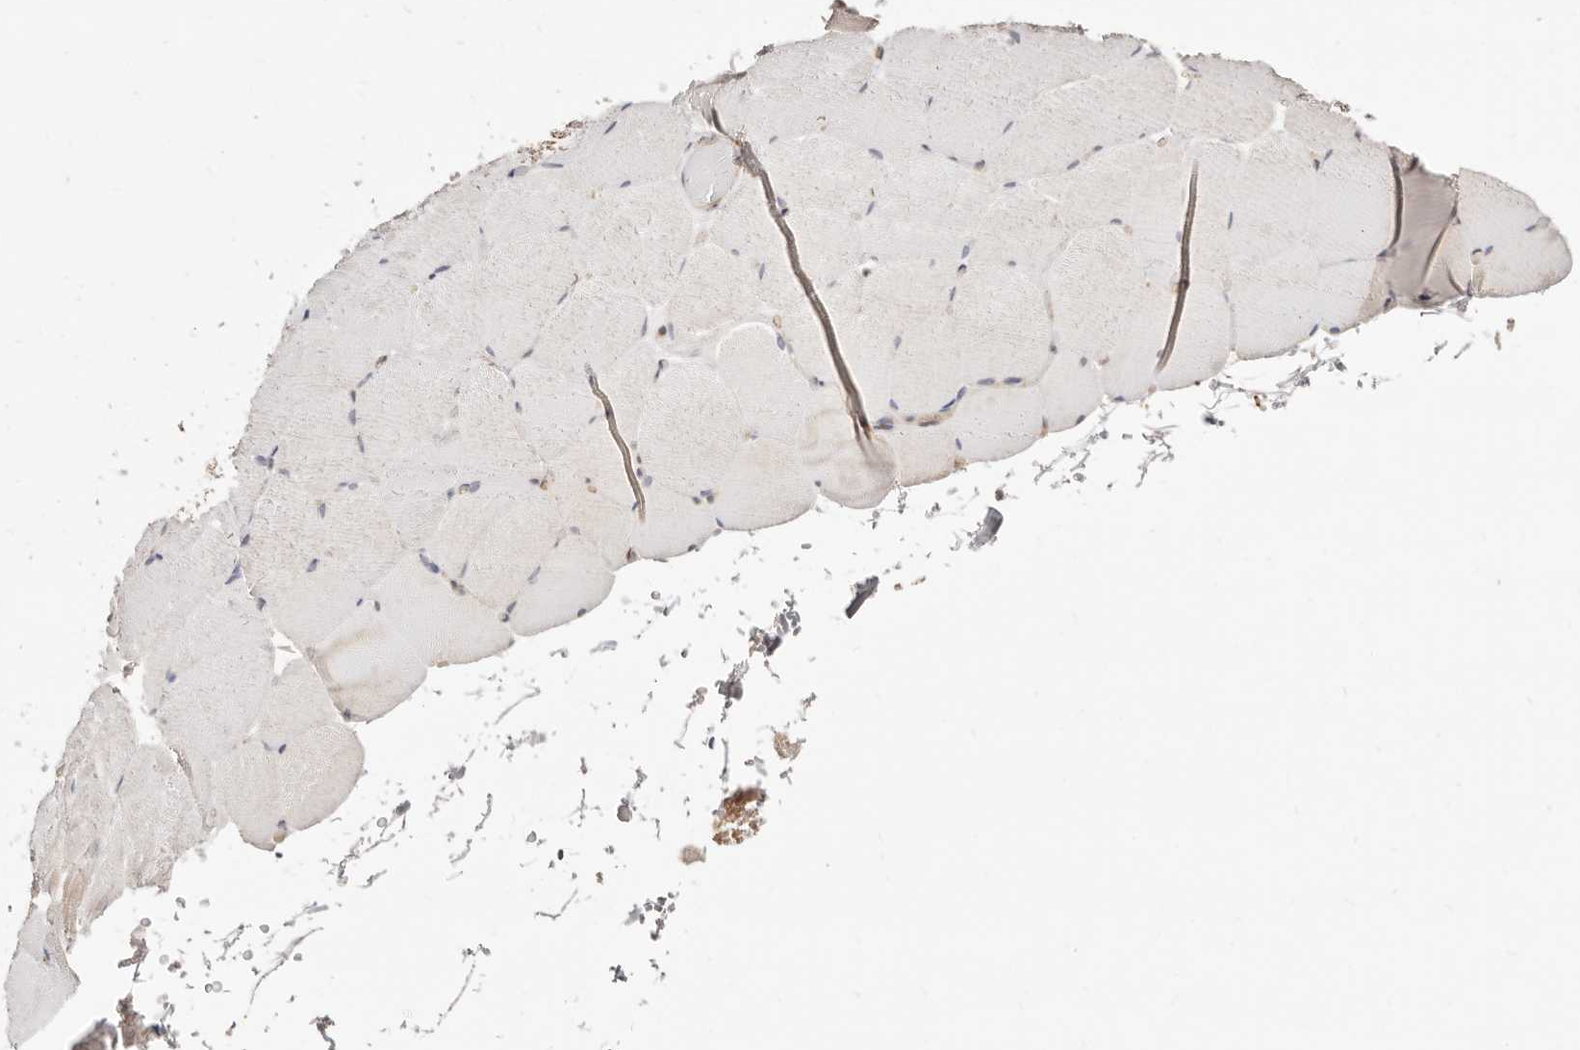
{"staining": {"intensity": "negative", "quantity": "none", "location": "none"}, "tissue": "skeletal muscle", "cell_type": "Myocytes", "image_type": "normal", "snomed": [{"axis": "morphology", "description": "Normal tissue, NOS"}, {"axis": "topography", "description": "Skeletal muscle"}, {"axis": "topography", "description": "Parathyroid gland"}], "caption": "High power microscopy image of an IHC image of benign skeletal muscle, revealing no significant positivity in myocytes. (DAB (3,3'-diaminobenzidine) immunohistochemistry (IHC), high magnification).", "gene": "STAT5A", "patient": {"sex": "female", "age": 37}}